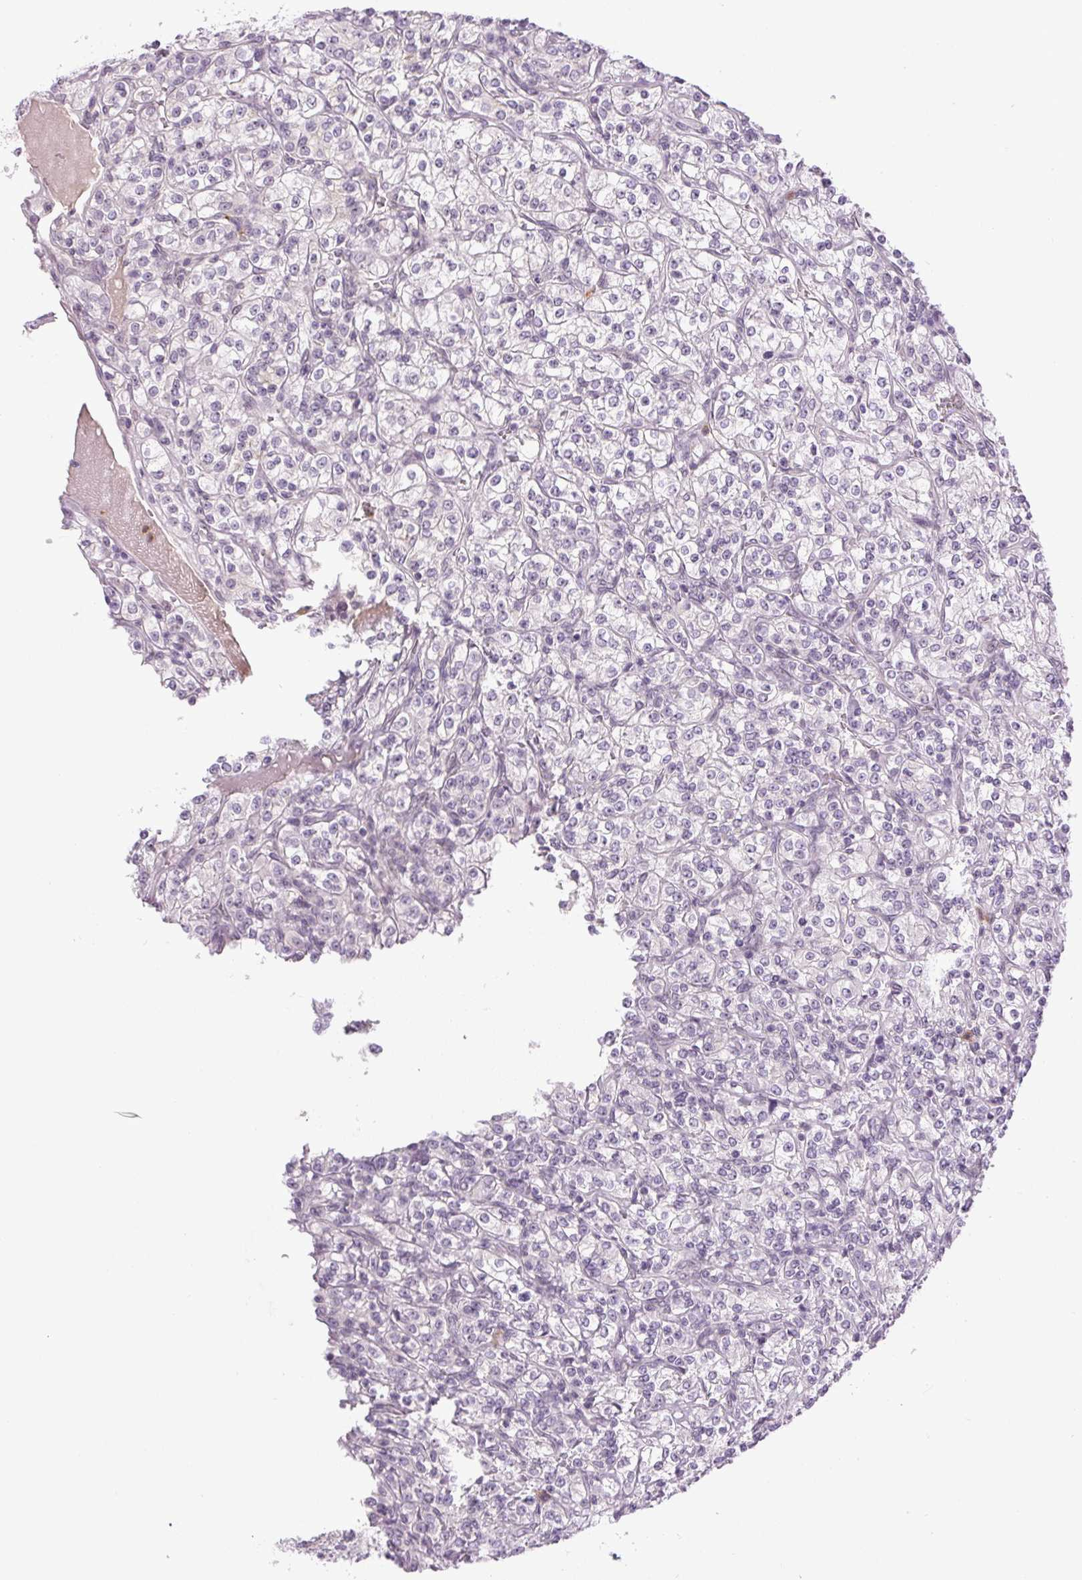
{"staining": {"intensity": "negative", "quantity": "none", "location": "none"}, "tissue": "renal cancer", "cell_type": "Tumor cells", "image_type": "cancer", "snomed": [{"axis": "morphology", "description": "Adenocarcinoma, NOS"}, {"axis": "topography", "description": "Kidney"}], "caption": "High power microscopy histopathology image of an immunohistochemistry micrograph of adenocarcinoma (renal), revealing no significant staining in tumor cells.", "gene": "SGF29", "patient": {"sex": "male", "age": 77}}